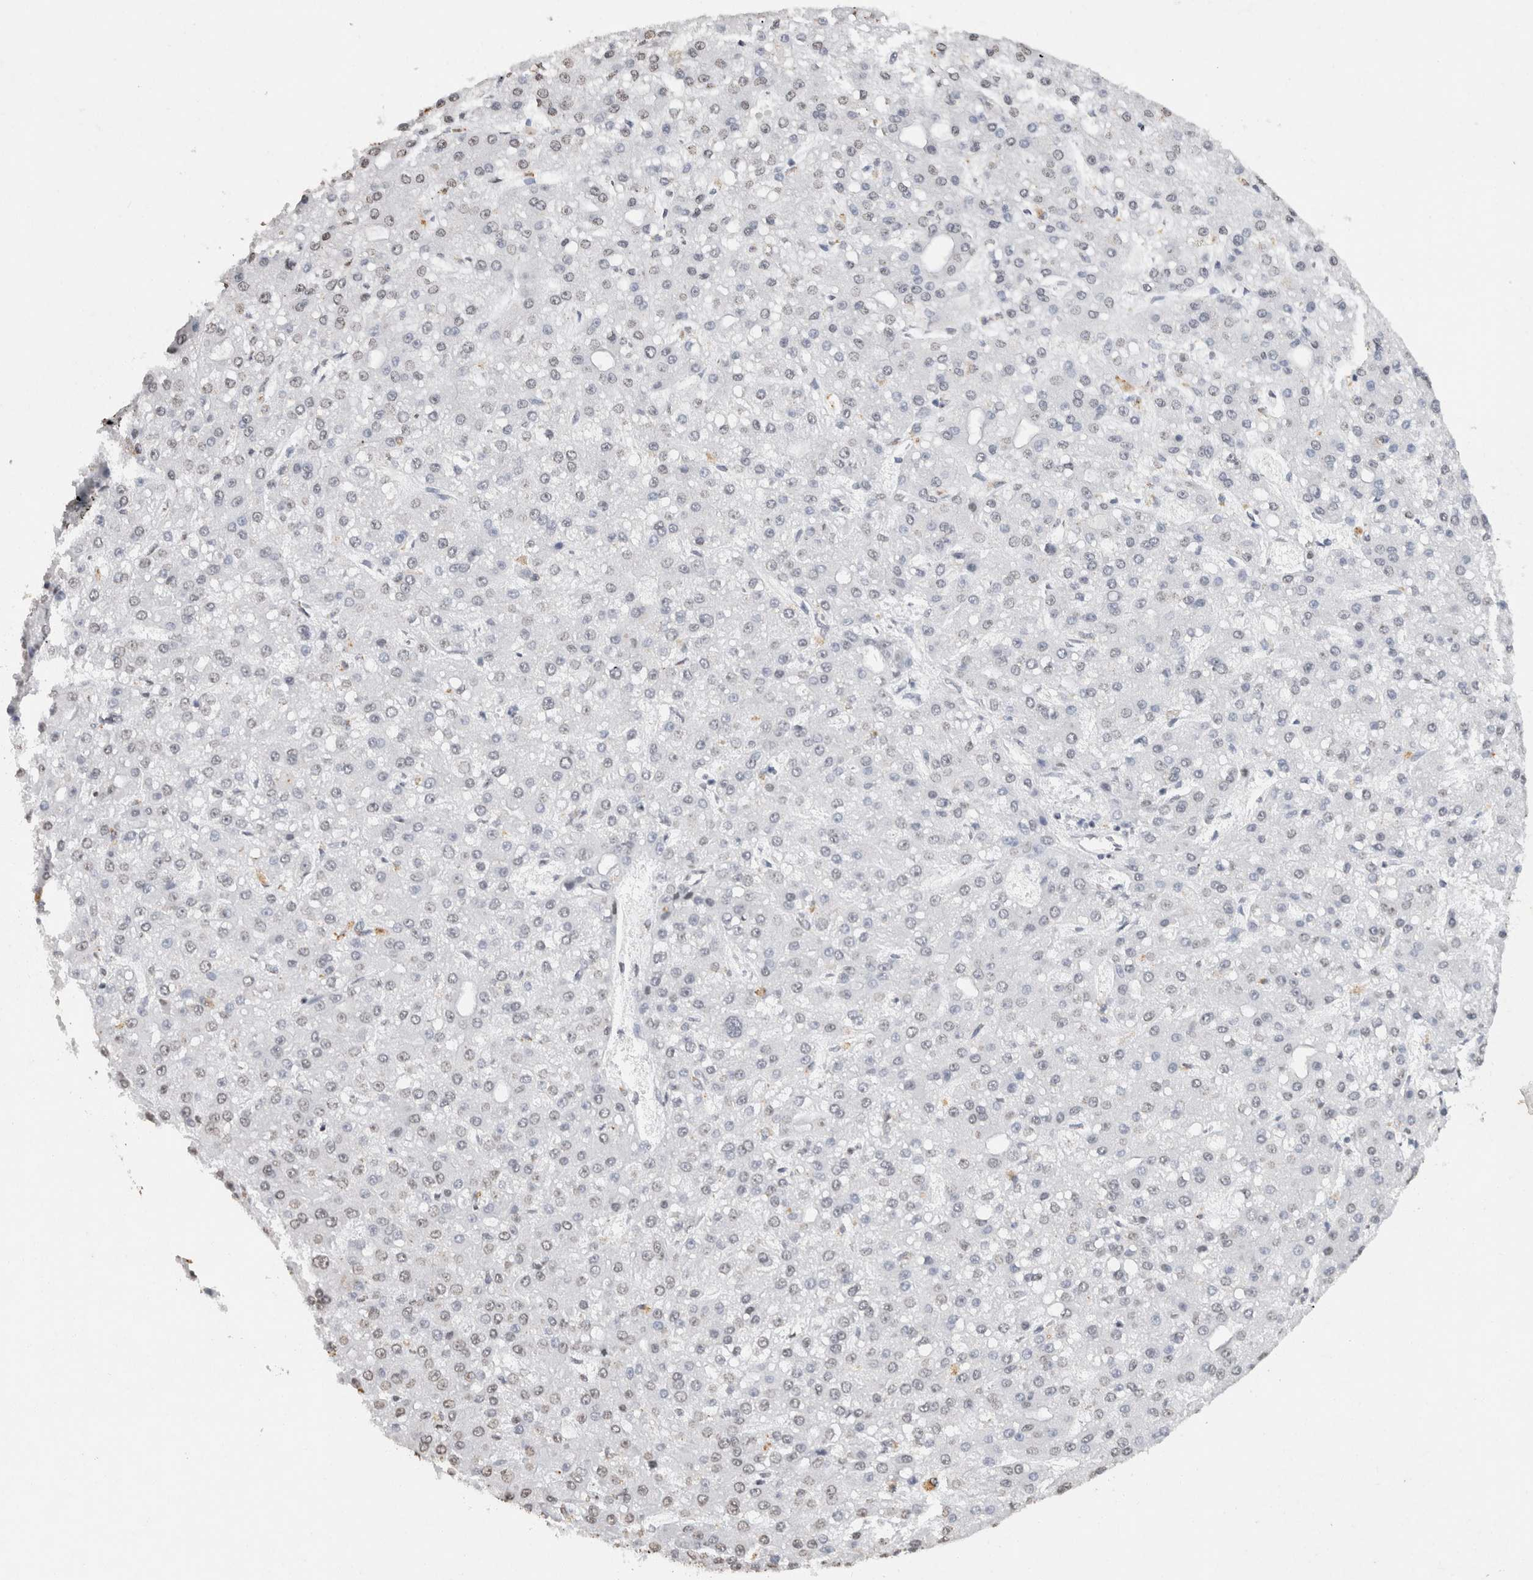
{"staining": {"intensity": "negative", "quantity": "none", "location": "none"}, "tissue": "liver cancer", "cell_type": "Tumor cells", "image_type": "cancer", "snomed": [{"axis": "morphology", "description": "Carcinoma, Hepatocellular, NOS"}, {"axis": "topography", "description": "Liver"}], "caption": "Liver hepatocellular carcinoma was stained to show a protein in brown. There is no significant staining in tumor cells. (Brightfield microscopy of DAB (3,3'-diaminobenzidine) IHC at high magnification).", "gene": "CNTN1", "patient": {"sex": "male", "age": 67}}